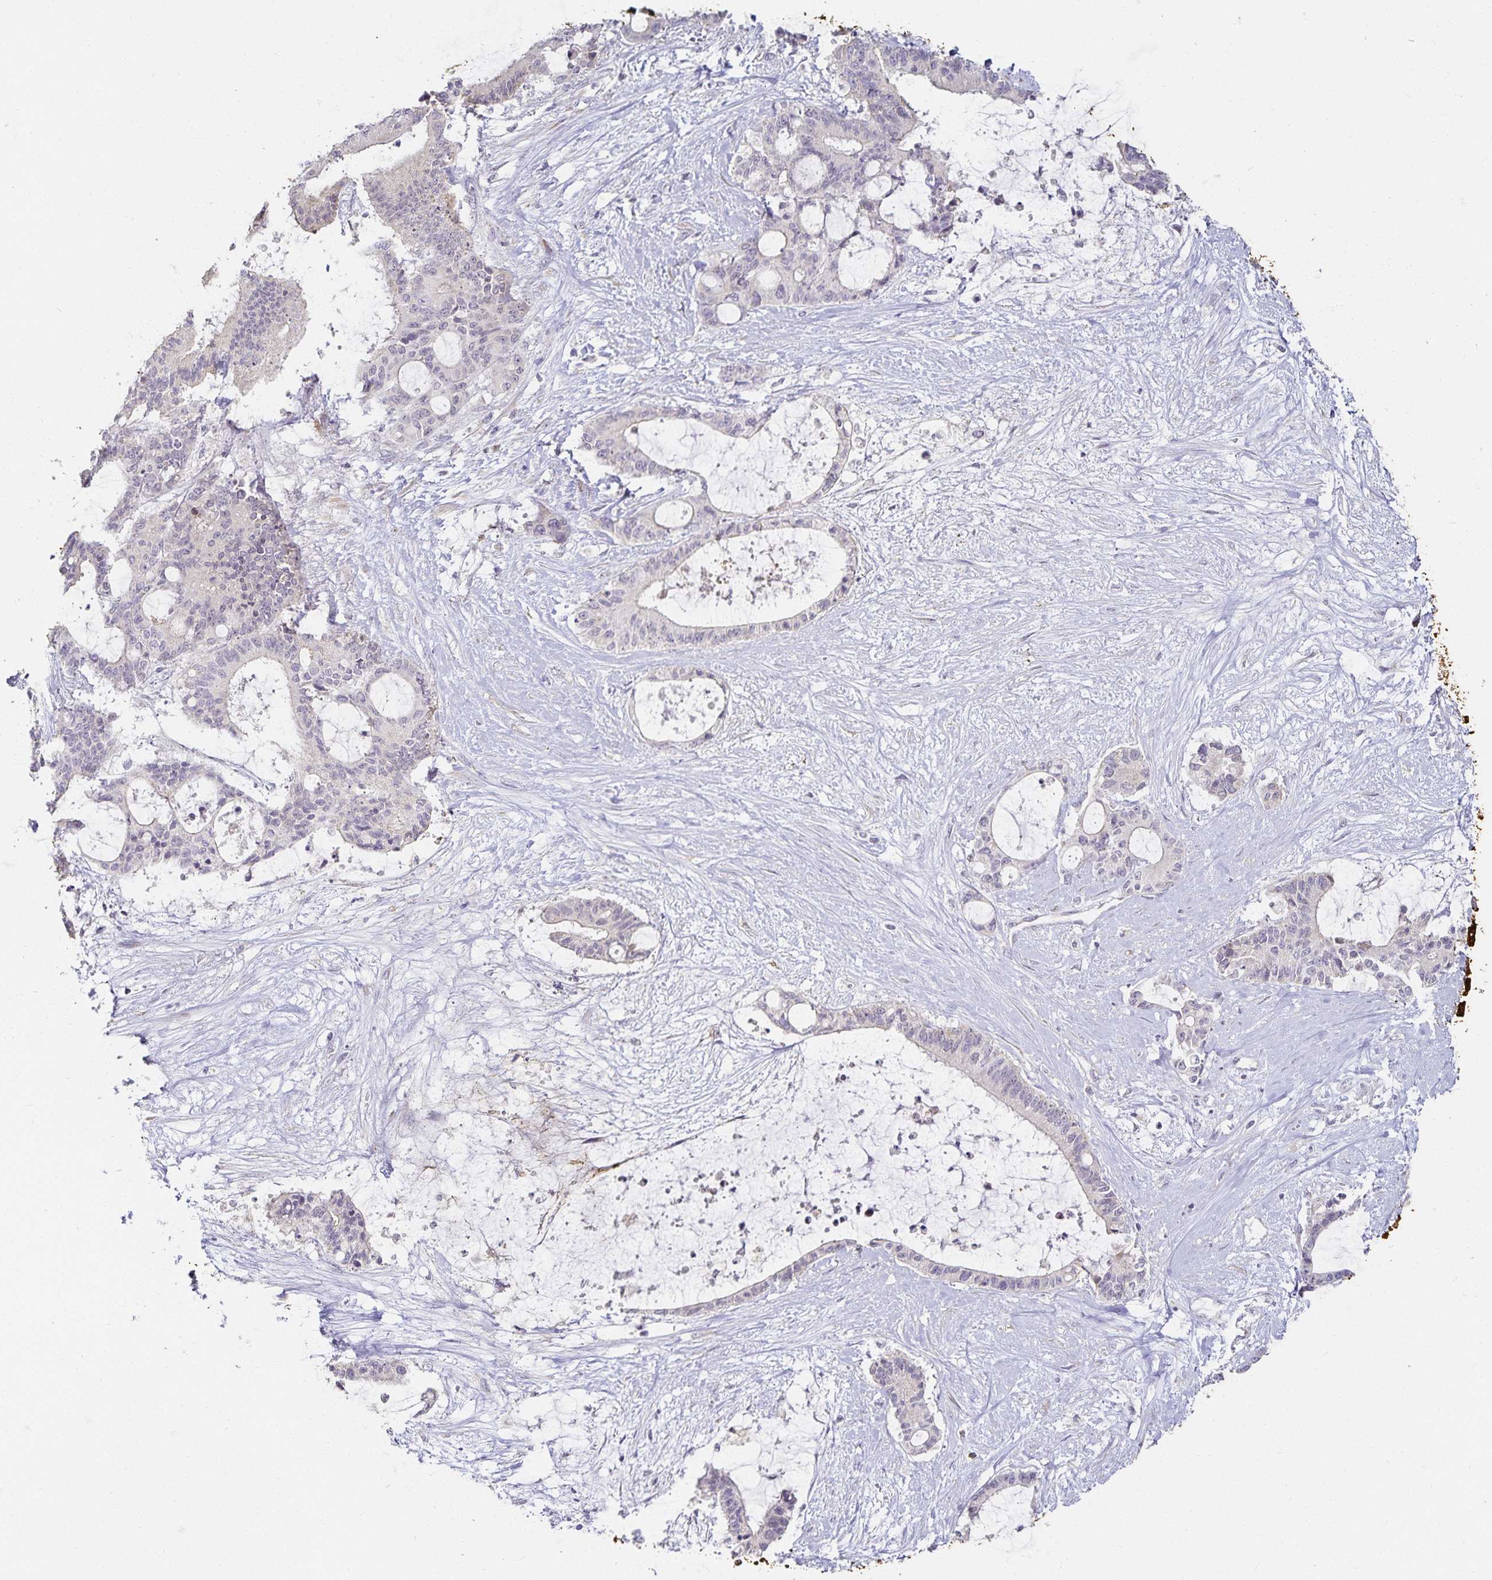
{"staining": {"intensity": "negative", "quantity": "none", "location": "none"}, "tissue": "liver cancer", "cell_type": "Tumor cells", "image_type": "cancer", "snomed": [{"axis": "morphology", "description": "Normal tissue, NOS"}, {"axis": "morphology", "description": "Cholangiocarcinoma"}, {"axis": "topography", "description": "Liver"}, {"axis": "topography", "description": "Peripheral nerve tissue"}], "caption": "High power microscopy photomicrograph of an immunohistochemistry photomicrograph of cholangiocarcinoma (liver), revealing no significant expression in tumor cells. Brightfield microscopy of IHC stained with DAB (3,3'-diaminobenzidine) (brown) and hematoxylin (blue), captured at high magnification.", "gene": "GP2", "patient": {"sex": "female", "age": 73}}